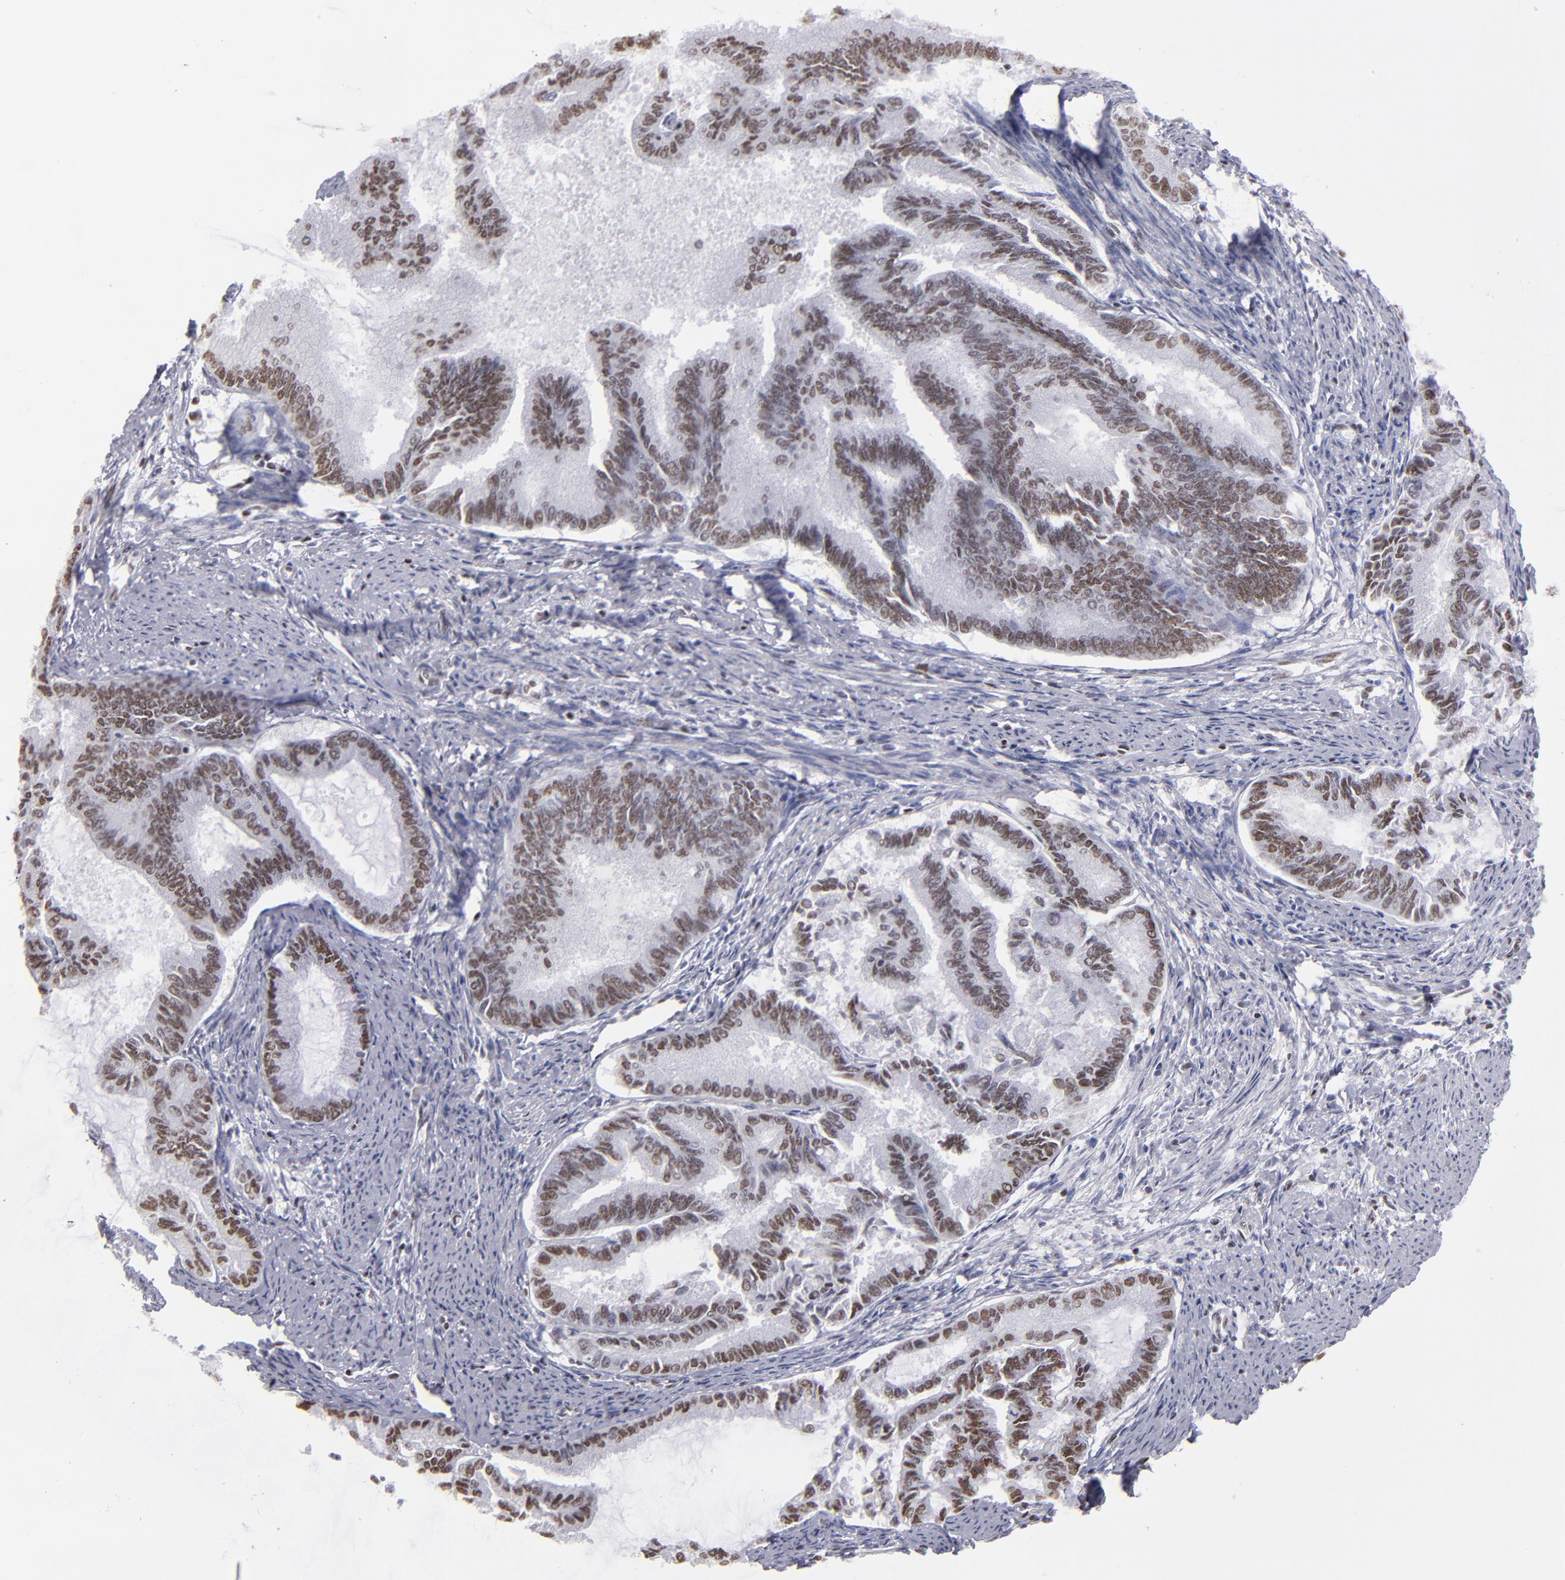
{"staining": {"intensity": "moderate", "quantity": ">75%", "location": "nuclear"}, "tissue": "endometrial cancer", "cell_type": "Tumor cells", "image_type": "cancer", "snomed": [{"axis": "morphology", "description": "Adenocarcinoma, NOS"}, {"axis": "topography", "description": "Endometrium"}], "caption": "IHC (DAB (3,3'-diaminobenzidine)) staining of human endometrial cancer exhibits moderate nuclear protein staining in about >75% of tumor cells. (DAB (3,3'-diaminobenzidine) IHC, brown staining for protein, blue staining for nuclei).", "gene": "TERF2", "patient": {"sex": "female", "age": 86}}